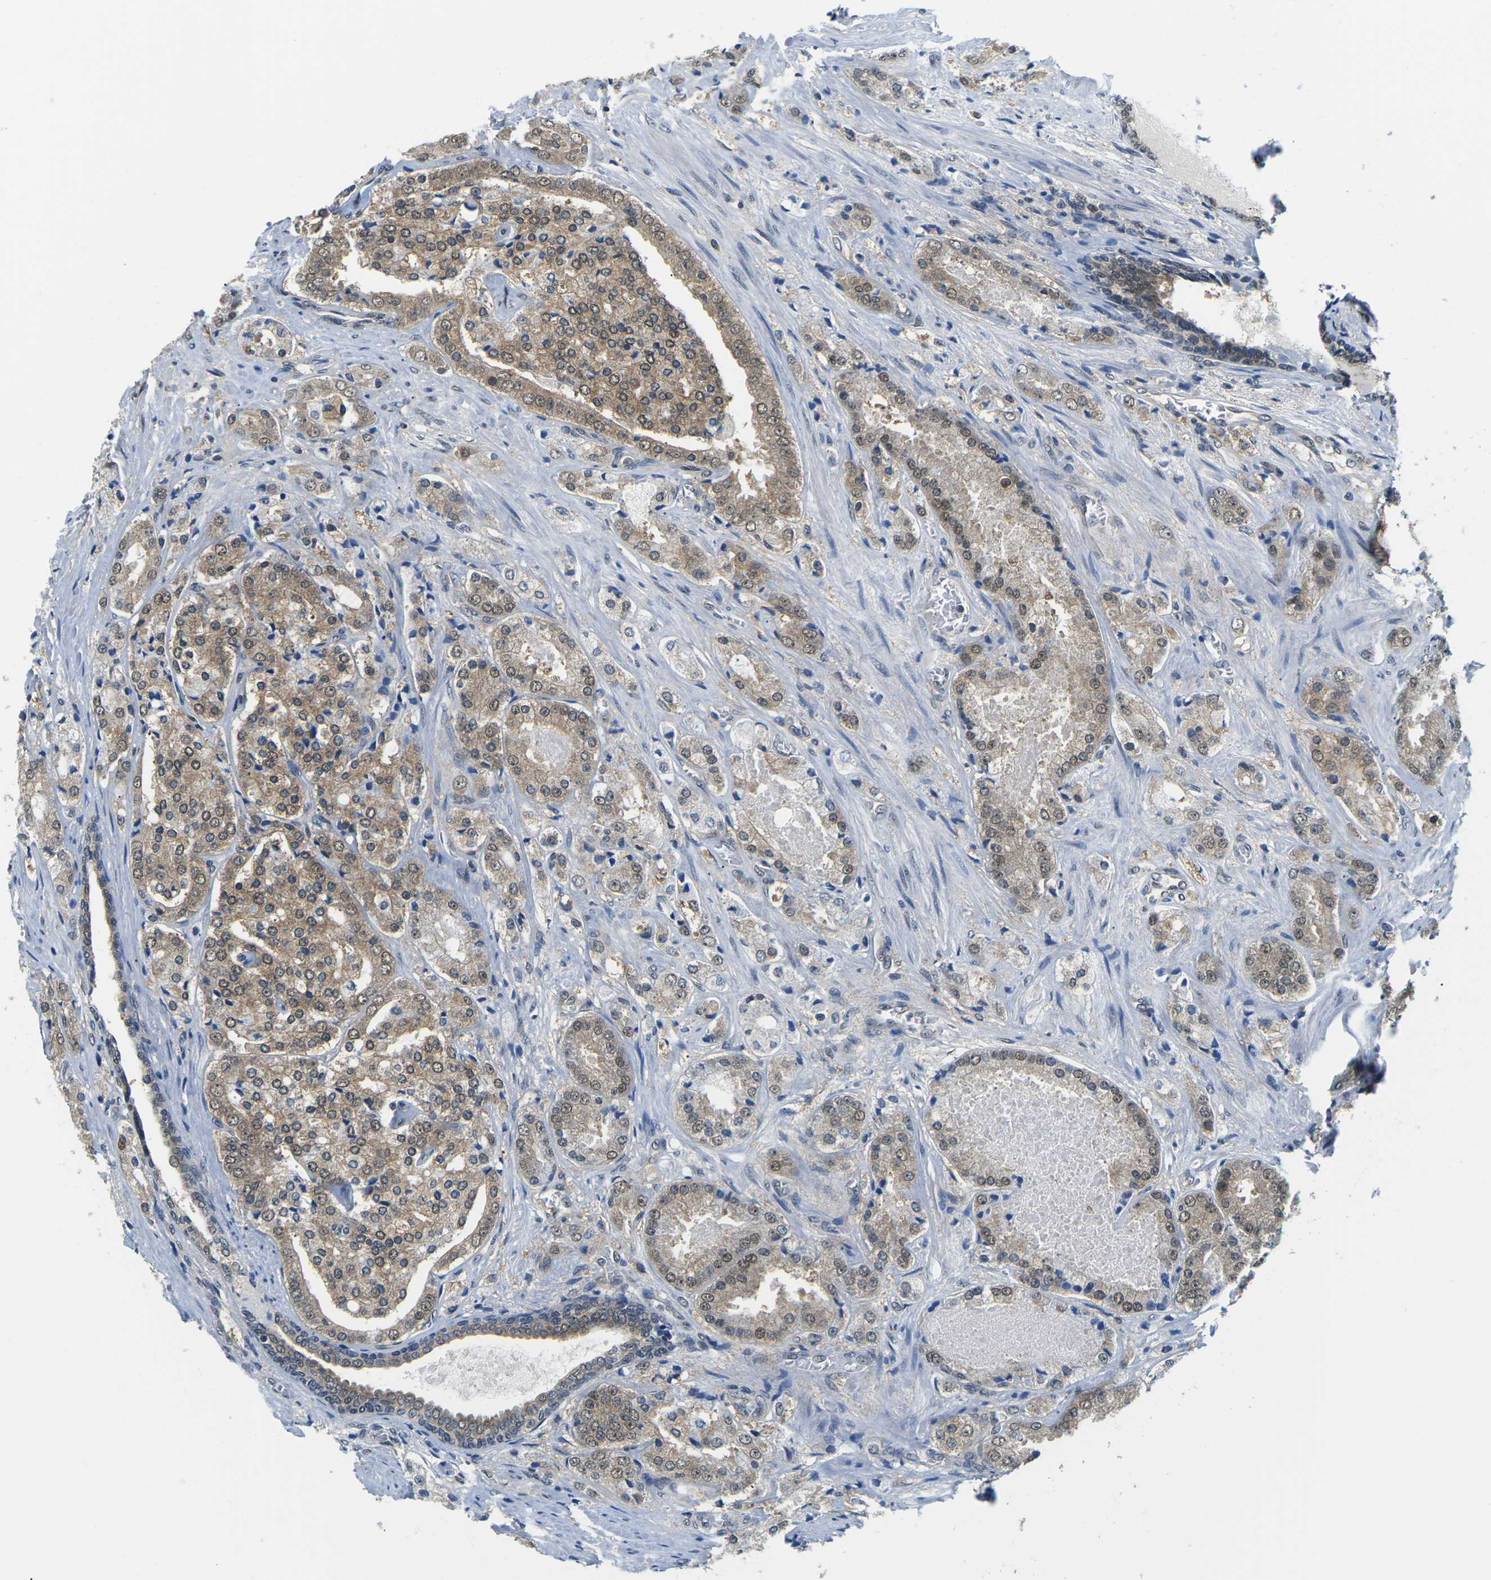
{"staining": {"intensity": "moderate", "quantity": ">75%", "location": "cytoplasmic/membranous,nuclear"}, "tissue": "prostate cancer", "cell_type": "Tumor cells", "image_type": "cancer", "snomed": [{"axis": "morphology", "description": "Adenocarcinoma, High grade"}, {"axis": "topography", "description": "Prostate"}], "caption": "Immunohistochemical staining of prostate cancer displays moderate cytoplasmic/membranous and nuclear protein positivity in about >75% of tumor cells.", "gene": "UBA7", "patient": {"sex": "male", "age": 65}}